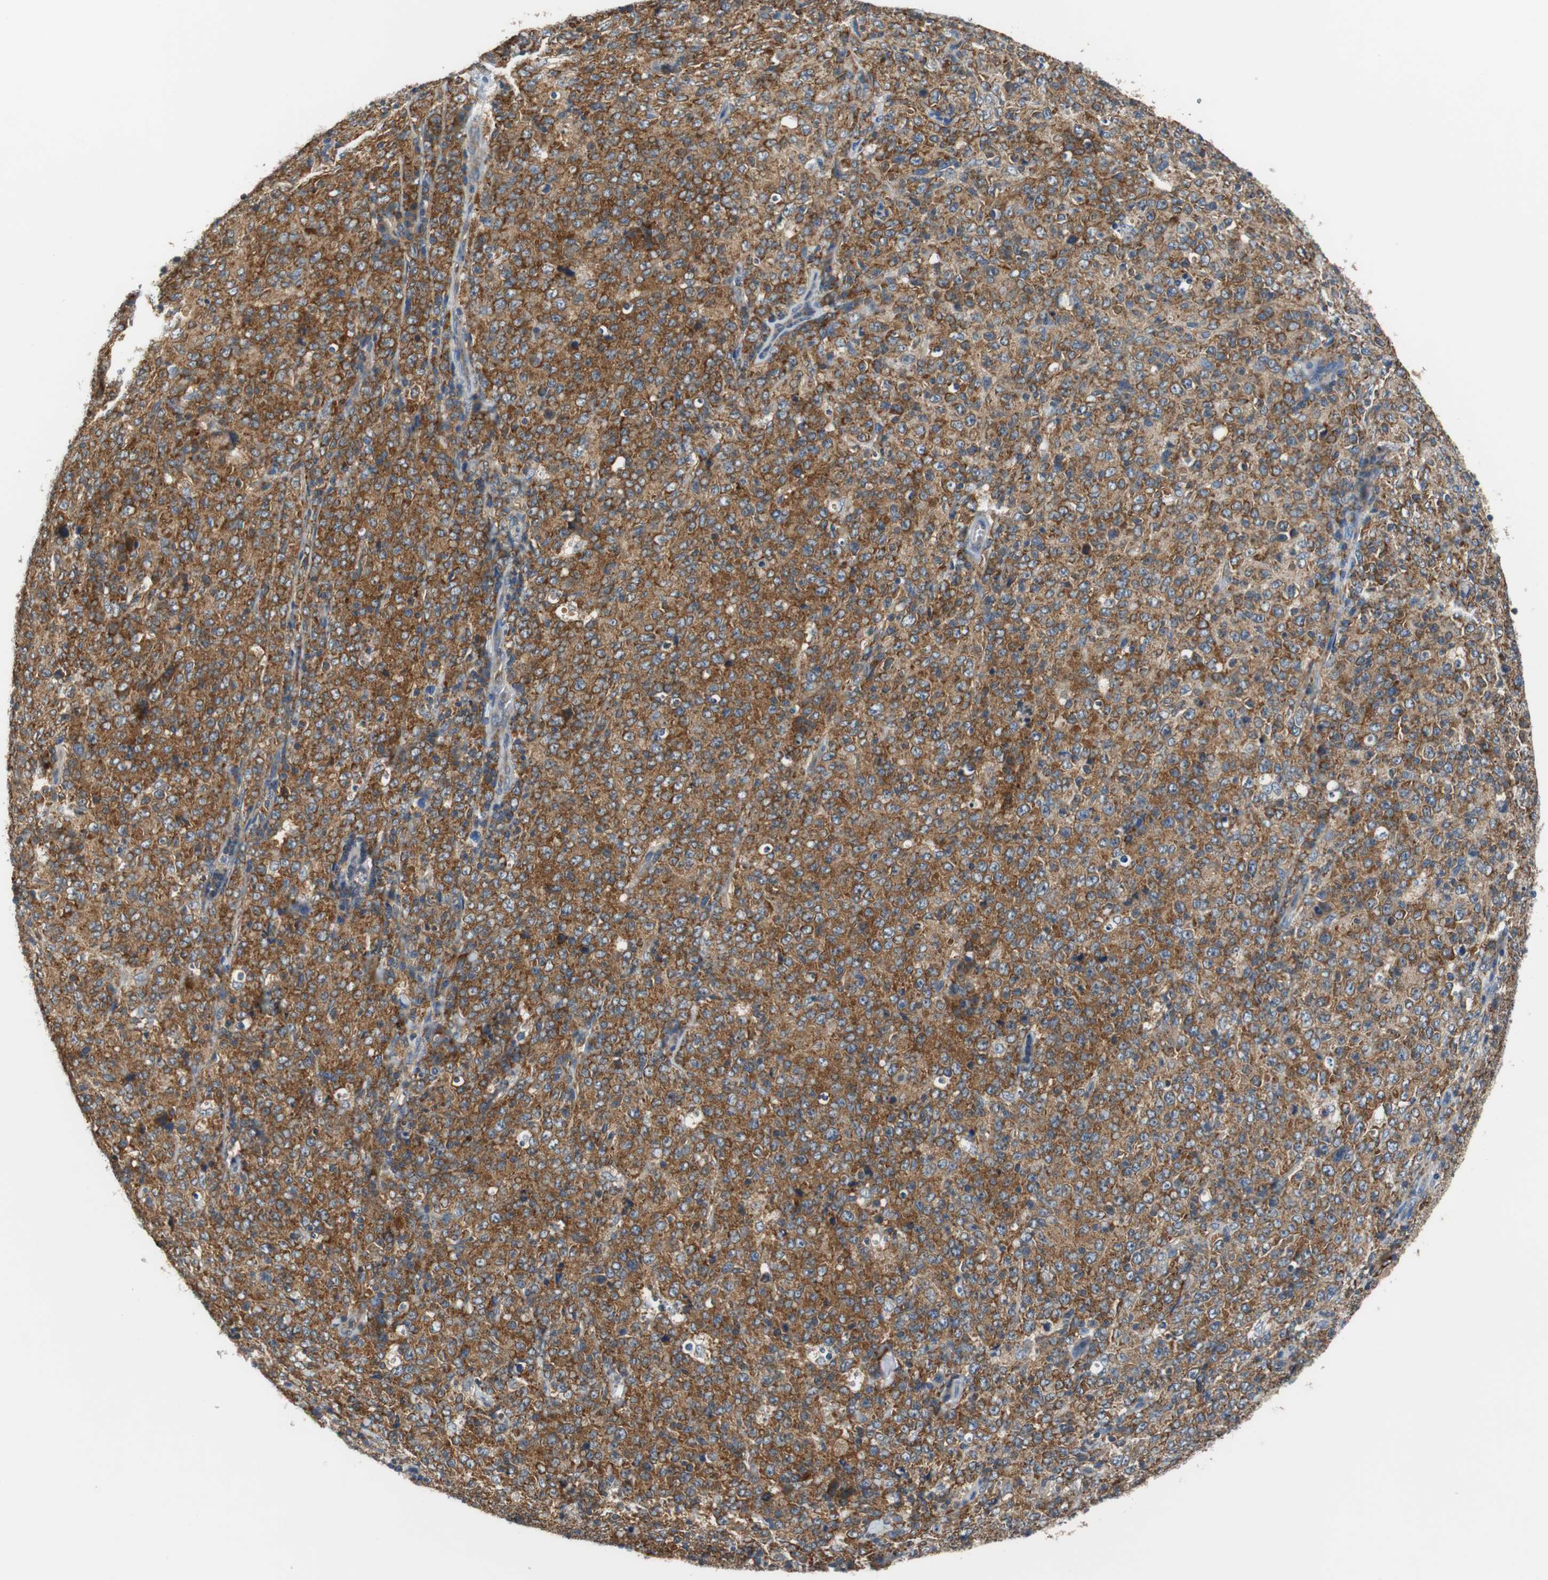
{"staining": {"intensity": "moderate", "quantity": ">75%", "location": "cytoplasmic/membranous"}, "tissue": "lymphoma", "cell_type": "Tumor cells", "image_type": "cancer", "snomed": [{"axis": "morphology", "description": "Malignant lymphoma, non-Hodgkin's type, High grade"}, {"axis": "topography", "description": "Tonsil"}], "caption": "A micrograph of lymphoma stained for a protein shows moderate cytoplasmic/membranous brown staining in tumor cells.", "gene": "CNOT3", "patient": {"sex": "female", "age": 36}}